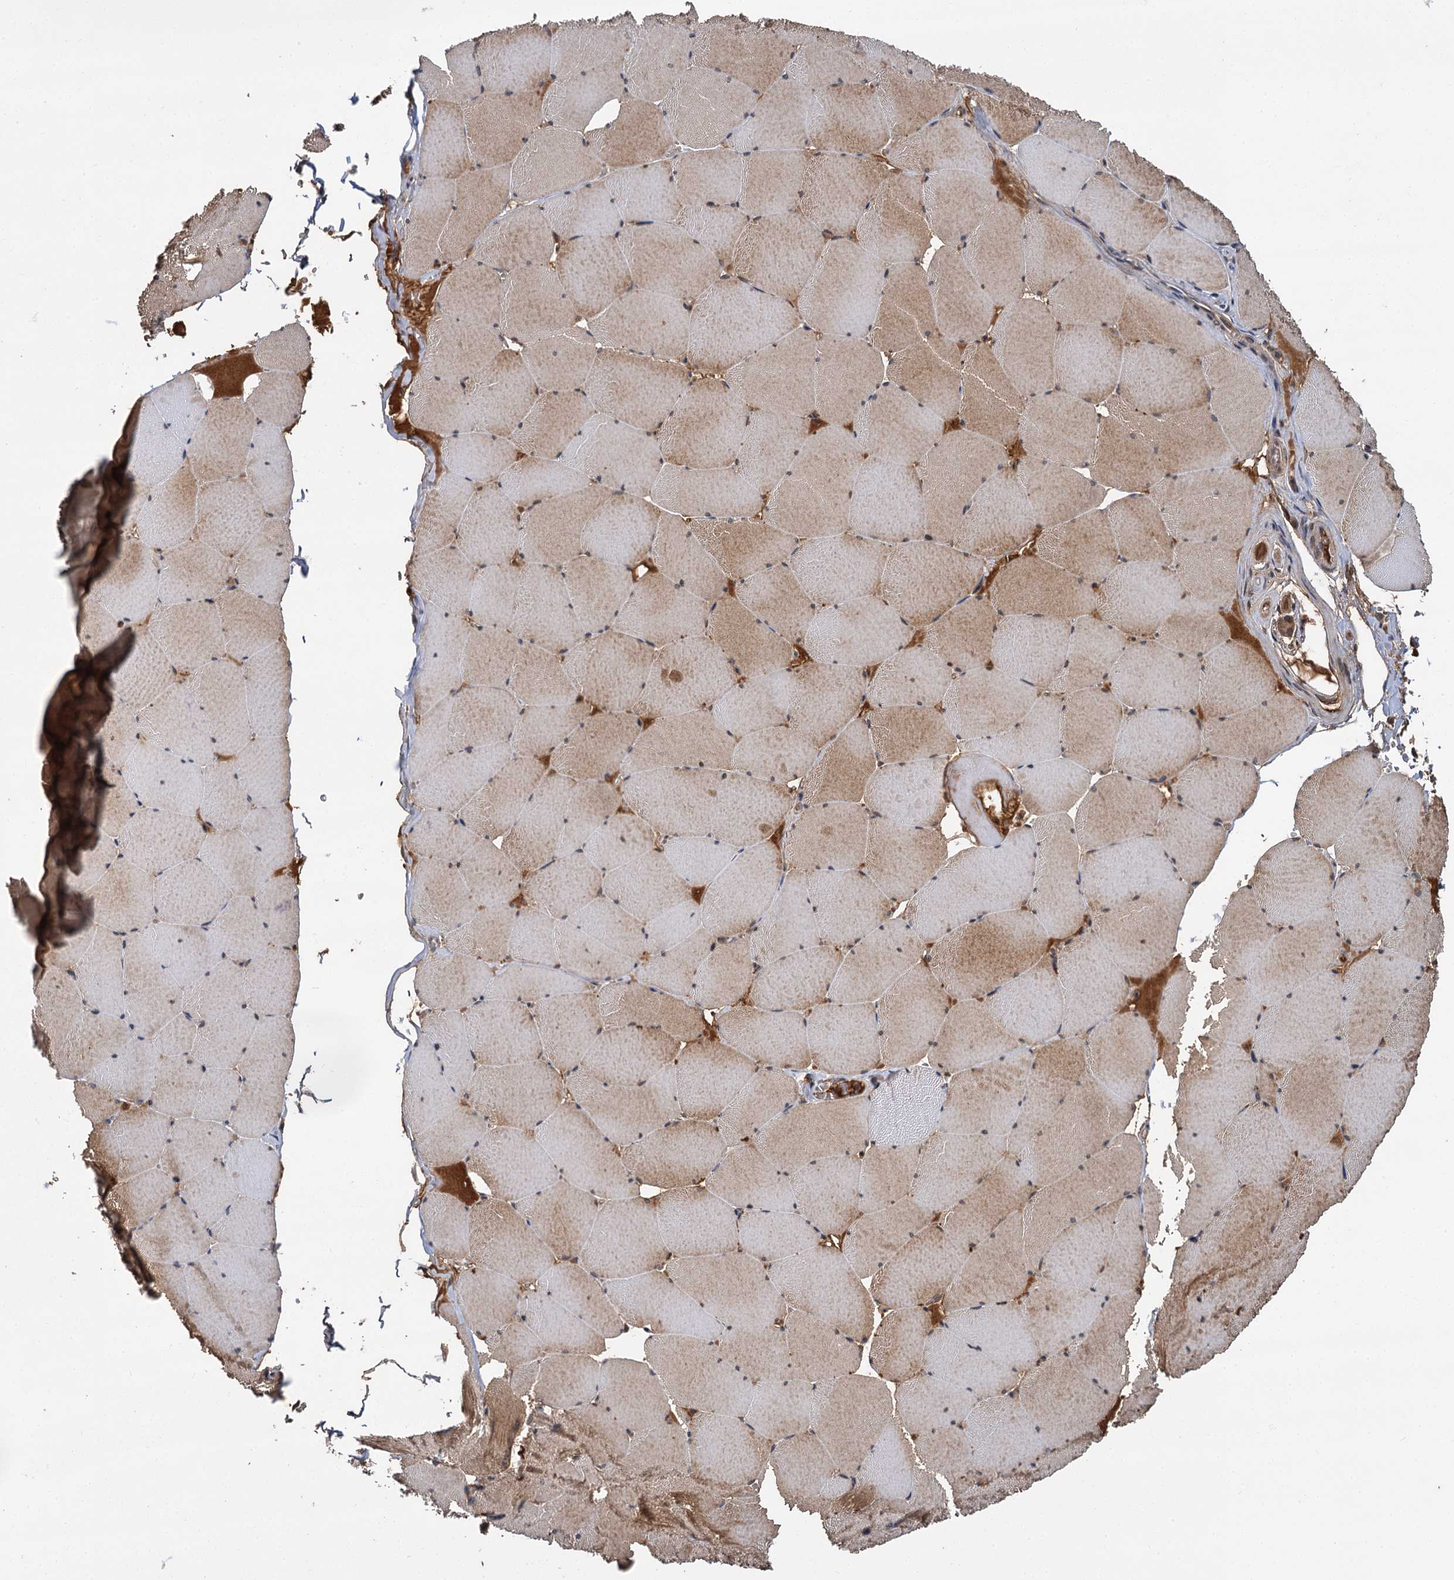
{"staining": {"intensity": "moderate", "quantity": "25%-75%", "location": "cytoplasmic/membranous"}, "tissue": "skeletal muscle", "cell_type": "Myocytes", "image_type": "normal", "snomed": [{"axis": "morphology", "description": "Normal tissue, NOS"}, {"axis": "topography", "description": "Skeletal muscle"}, {"axis": "topography", "description": "Head-Neck"}], "caption": "Brown immunohistochemical staining in normal skeletal muscle shows moderate cytoplasmic/membranous expression in about 25%-75% of myocytes.", "gene": "MBD6", "patient": {"sex": "male", "age": 66}}